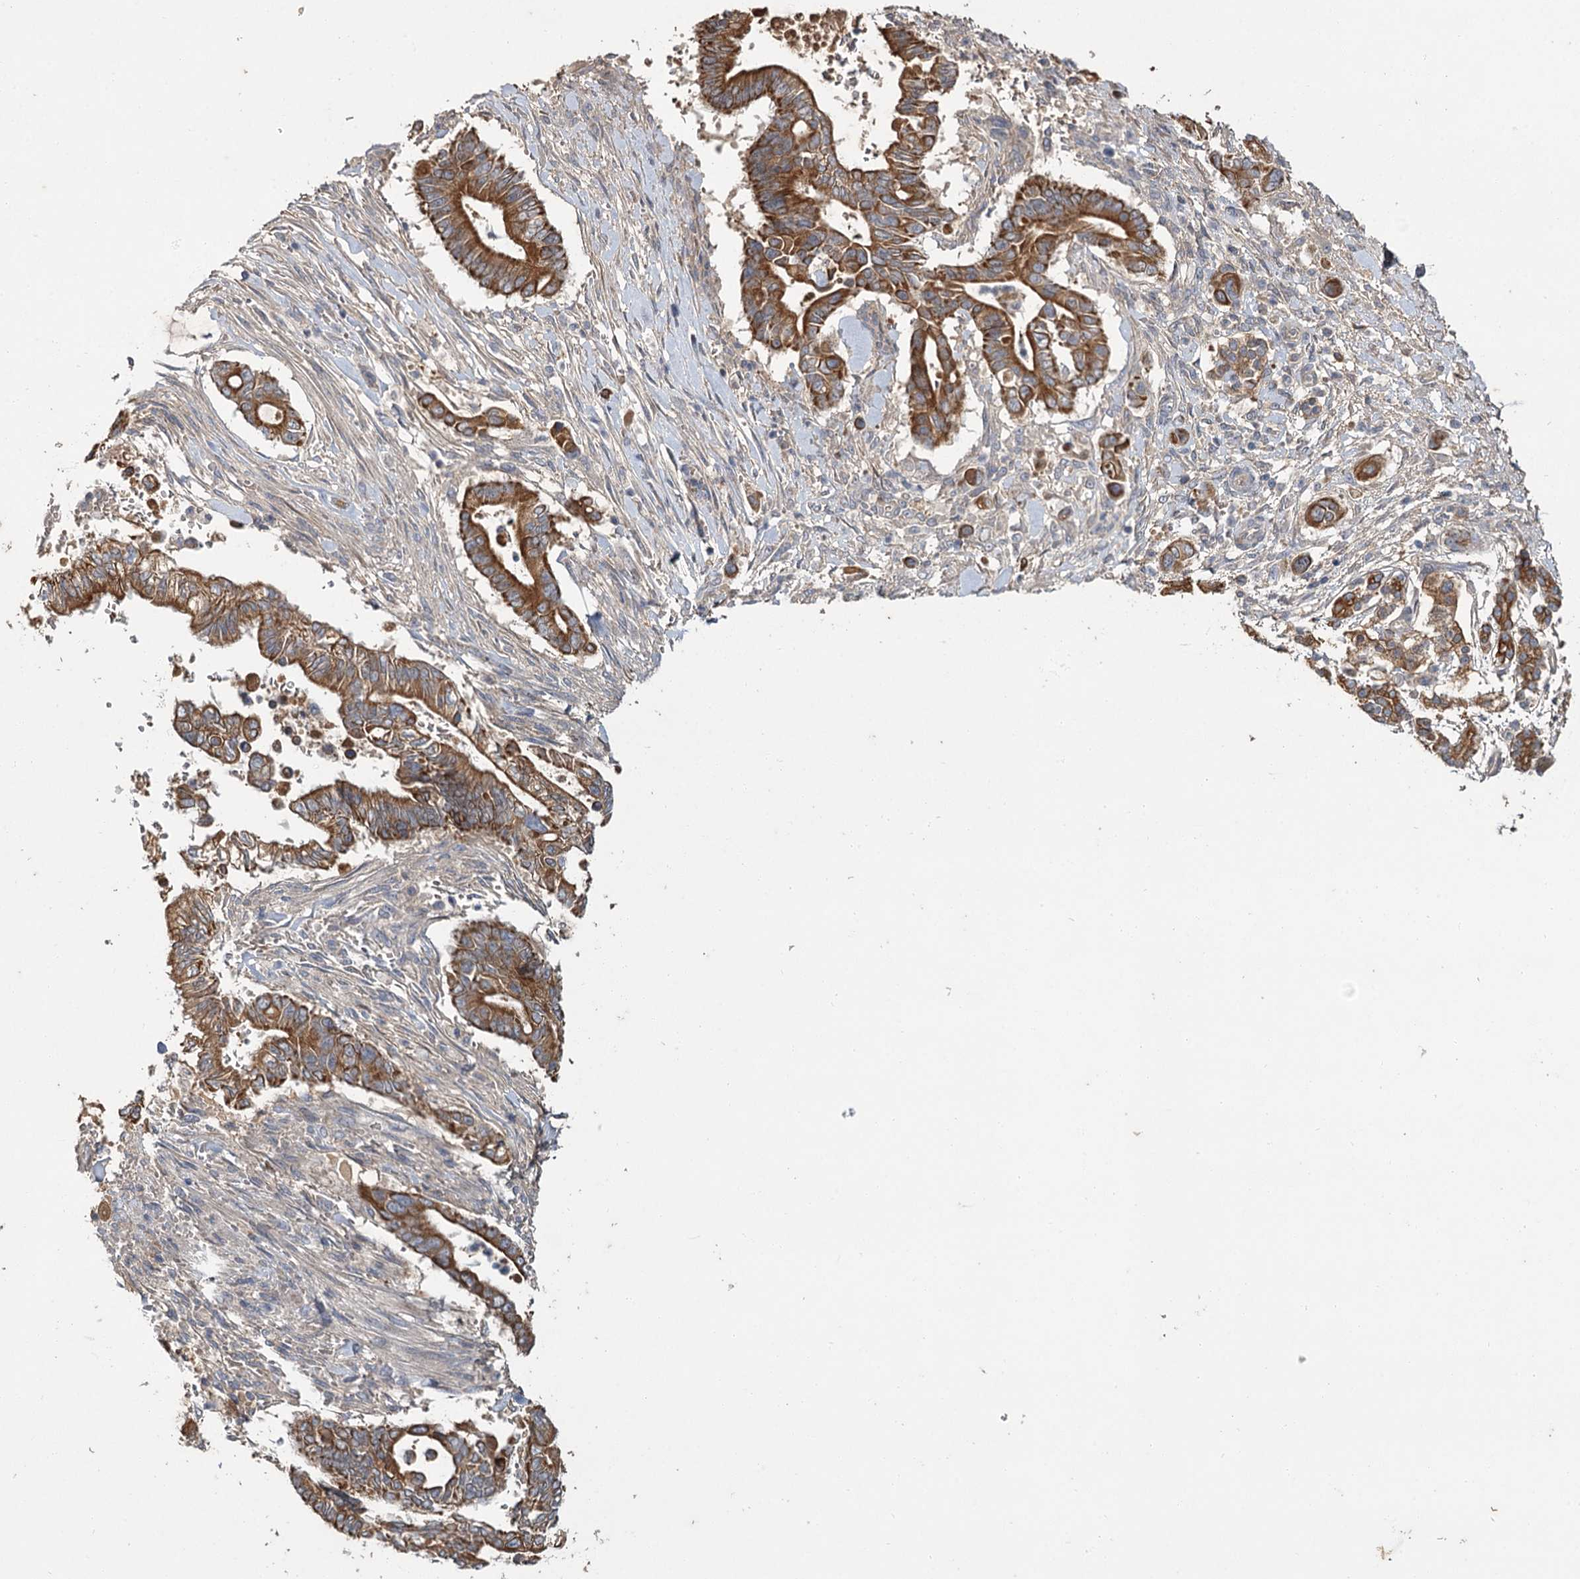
{"staining": {"intensity": "strong", "quantity": ">75%", "location": "cytoplasmic/membranous"}, "tissue": "pancreatic cancer", "cell_type": "Tumor cells", "image_type": "cancer", "snomed": [{"axis": "morphology", "description": "Adenocarcinoma, NOS"}, {"axis": "topography", "description": "Pancreas"}], "caption": "Protein positivity by immunohistochemistry (IHC) exhibits strong cytoplasmic/membranous expression in approximately >75% of tumor cells in pancreatic adenocarcinoma.", "gene": "MFN1", "patient": {"sex": "male", "age": 68}}